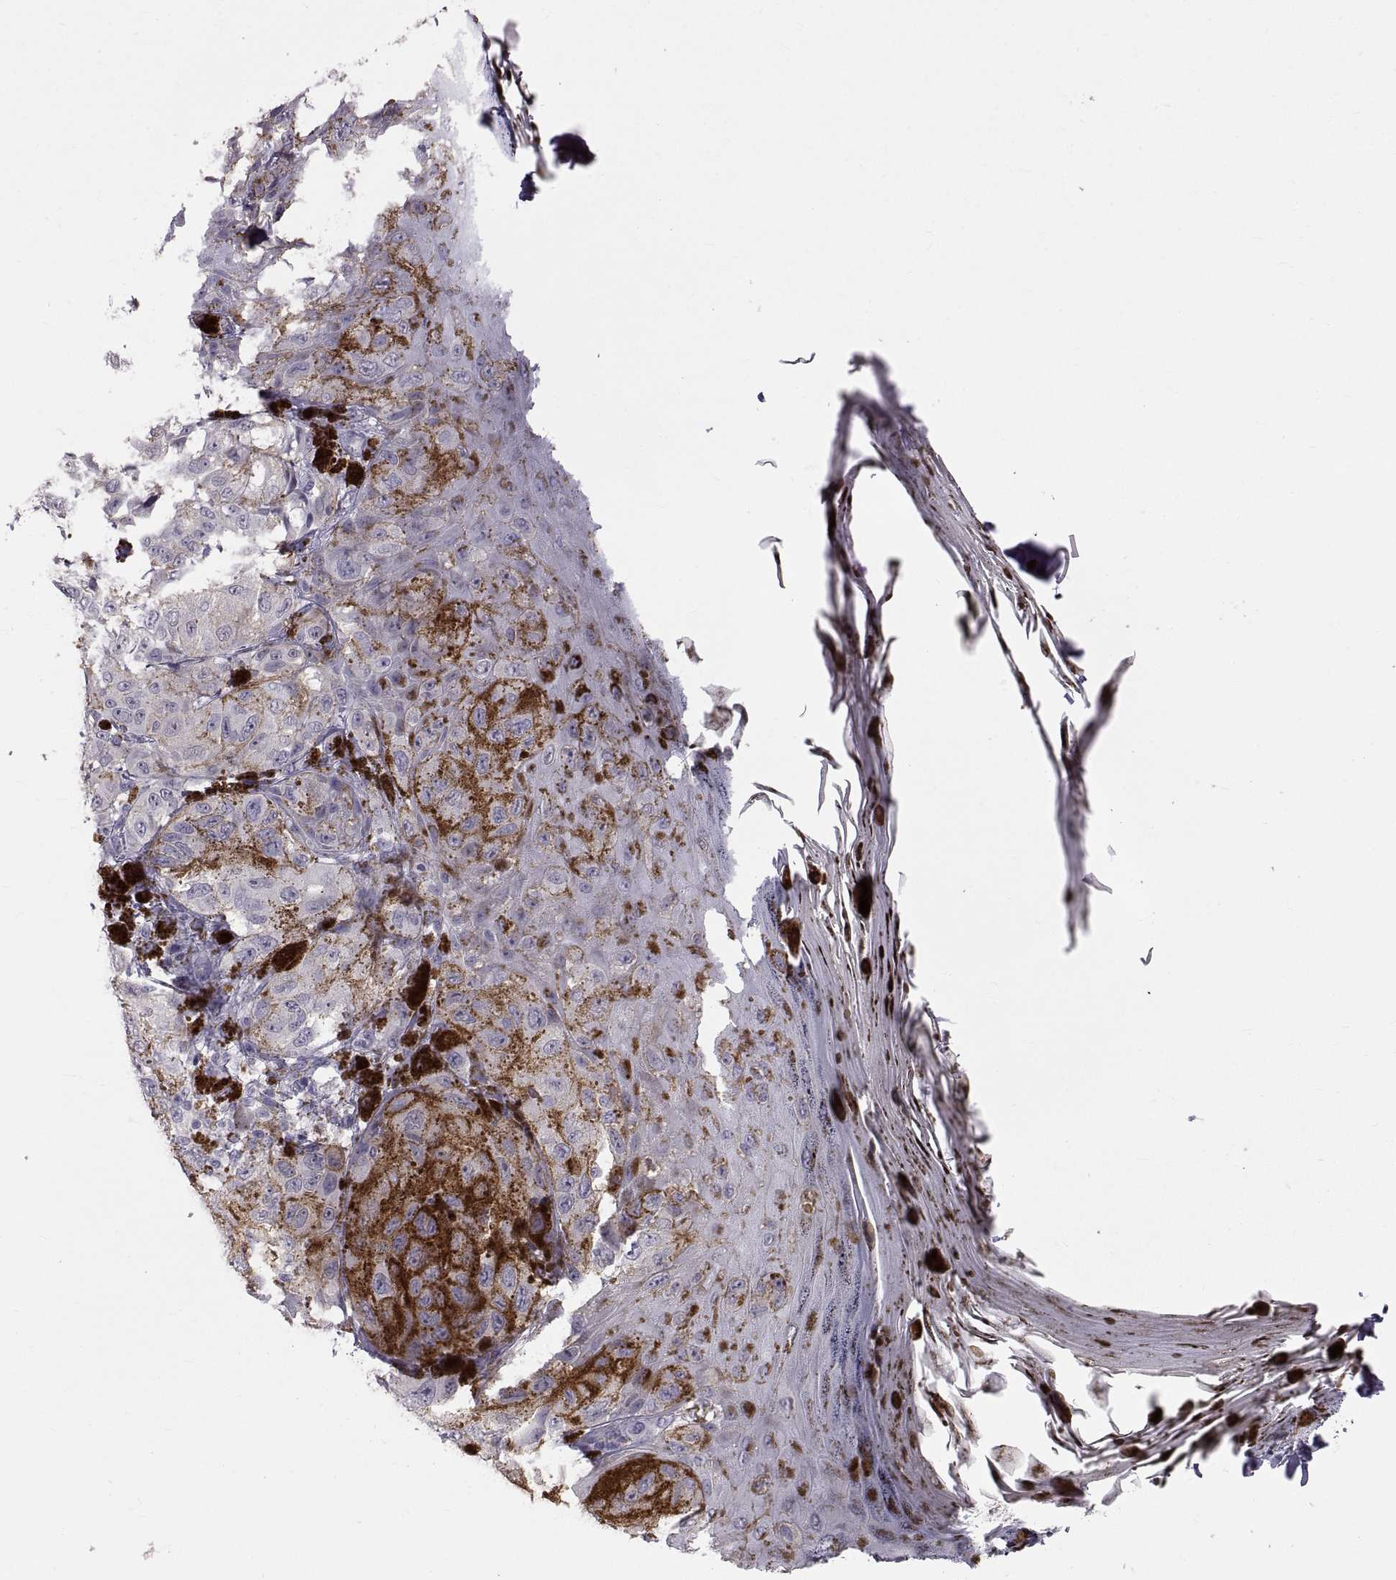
{"staining": {"intensity": "weak", "quantity": "<25%", "location": "cytoplasmic/membranous"}, "tissue": "melanoma", "cell_type": "Tumor cells", "image_type": "cancer", "snomed": [{"axis": "morphology", "description": "Malignant melanoma, NOS"}, {"axis": "topography", "description": "Skin"}], "caption": "Tumor cells show no significant protein staining in malignant melanoma. Nuclei are stained in blue.", "gene": "WFDC8", "patient": {"sex": "male", "age": 36}}